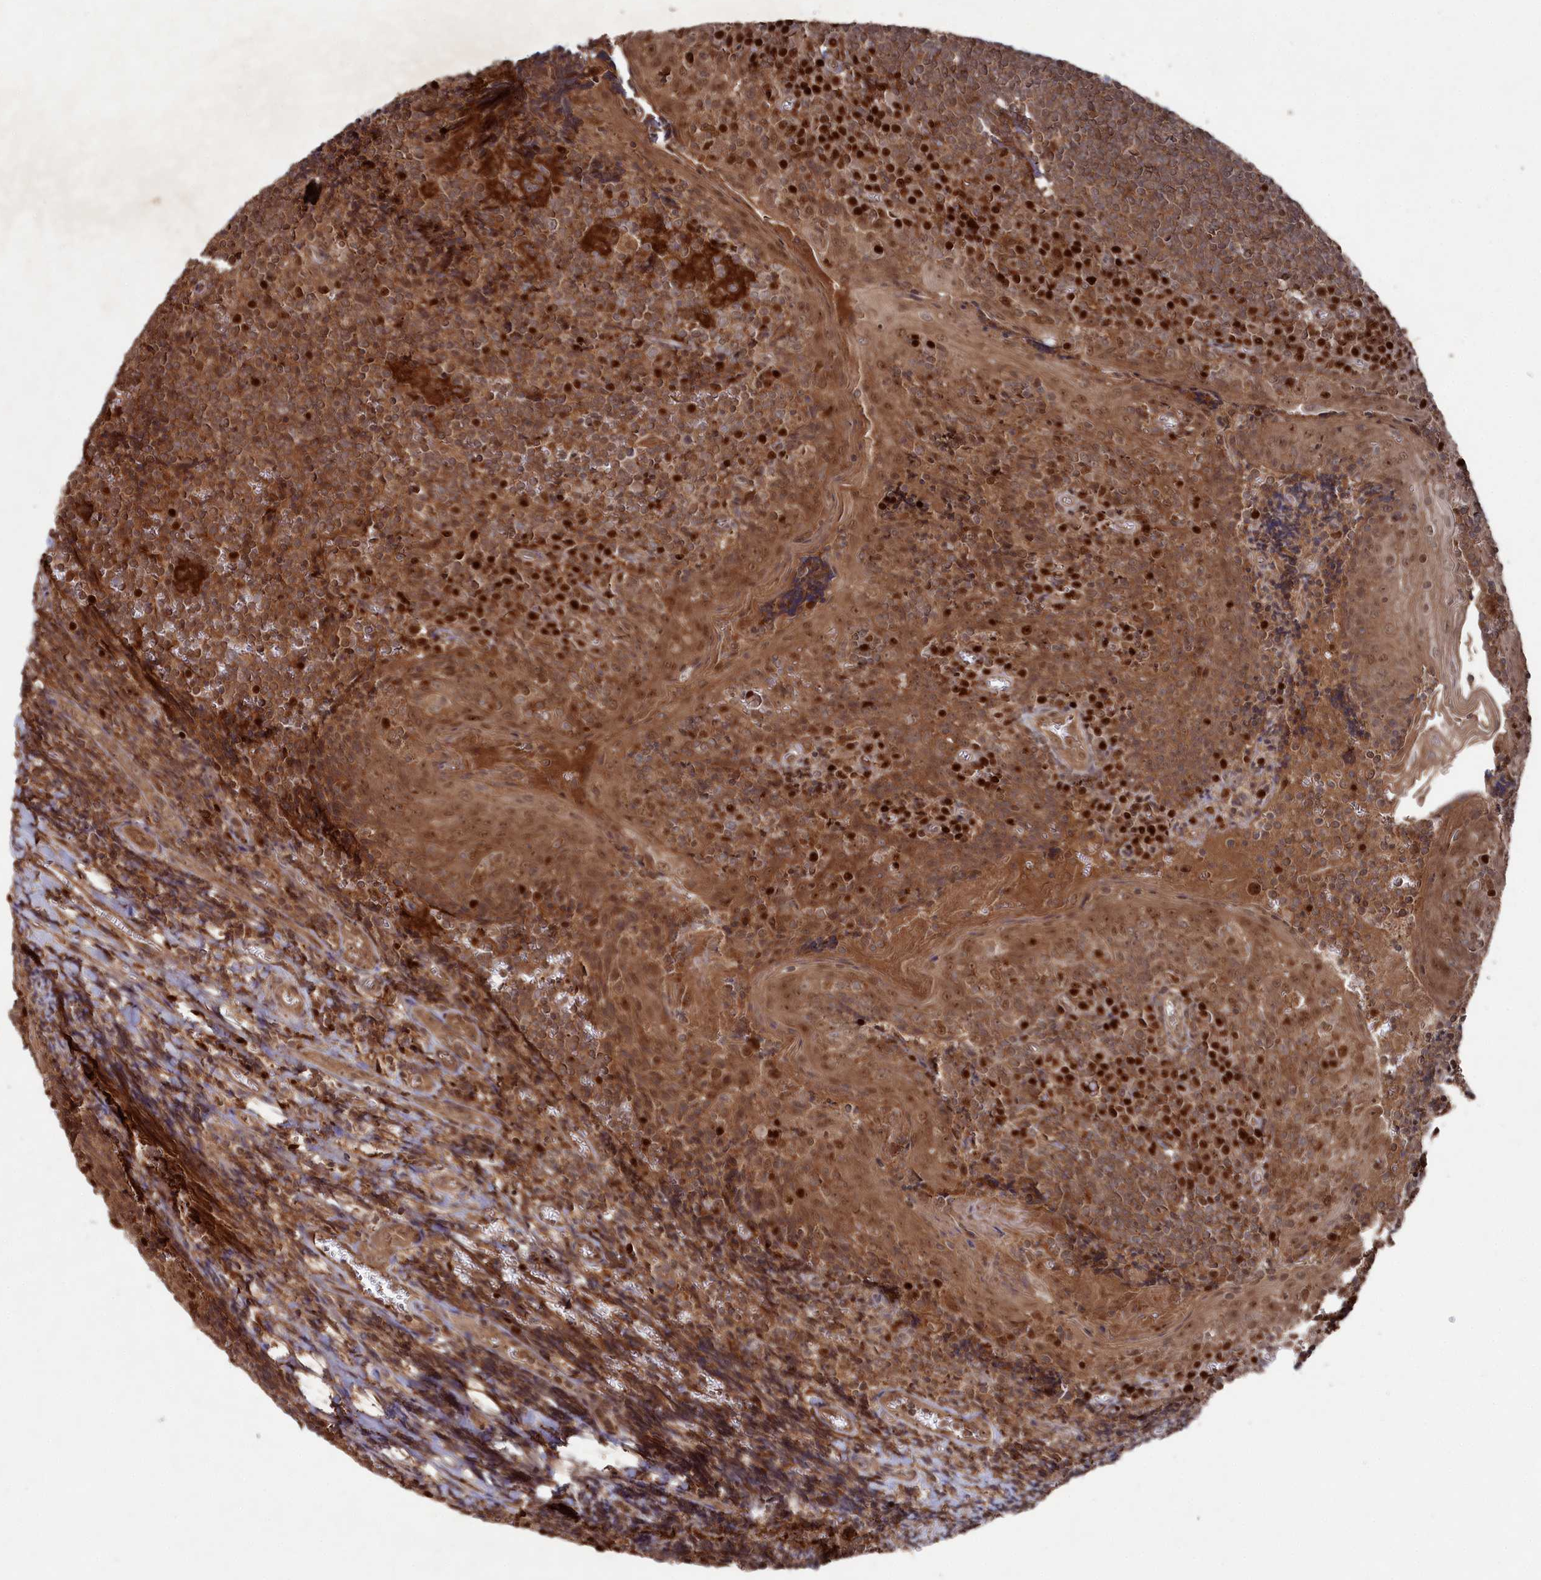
{"staining": {"intensity": "moderate", "quantity": ">75%", "location": "cytoplasmic/membranous,nuclear"}, "tissue": "tonsil", "cell_type": "Non-germinal center cells", "image_type": "normal", "snomed": [{"axis": "morphology", "description": "Normal tissue, NOS"}, {"axis": "topography", "description": "Tonsil"}], "caption": "Protein analysis of benign tonsil shows moderate cytoplasmic/membranous,nuclear positivity in approximately >75% of non-germinal center cells. (brown staining indicates protein expression, while blue staining denotes nuclei).", "gene": "BORCS7", "patient": {"sex": "male", "age": 27}}